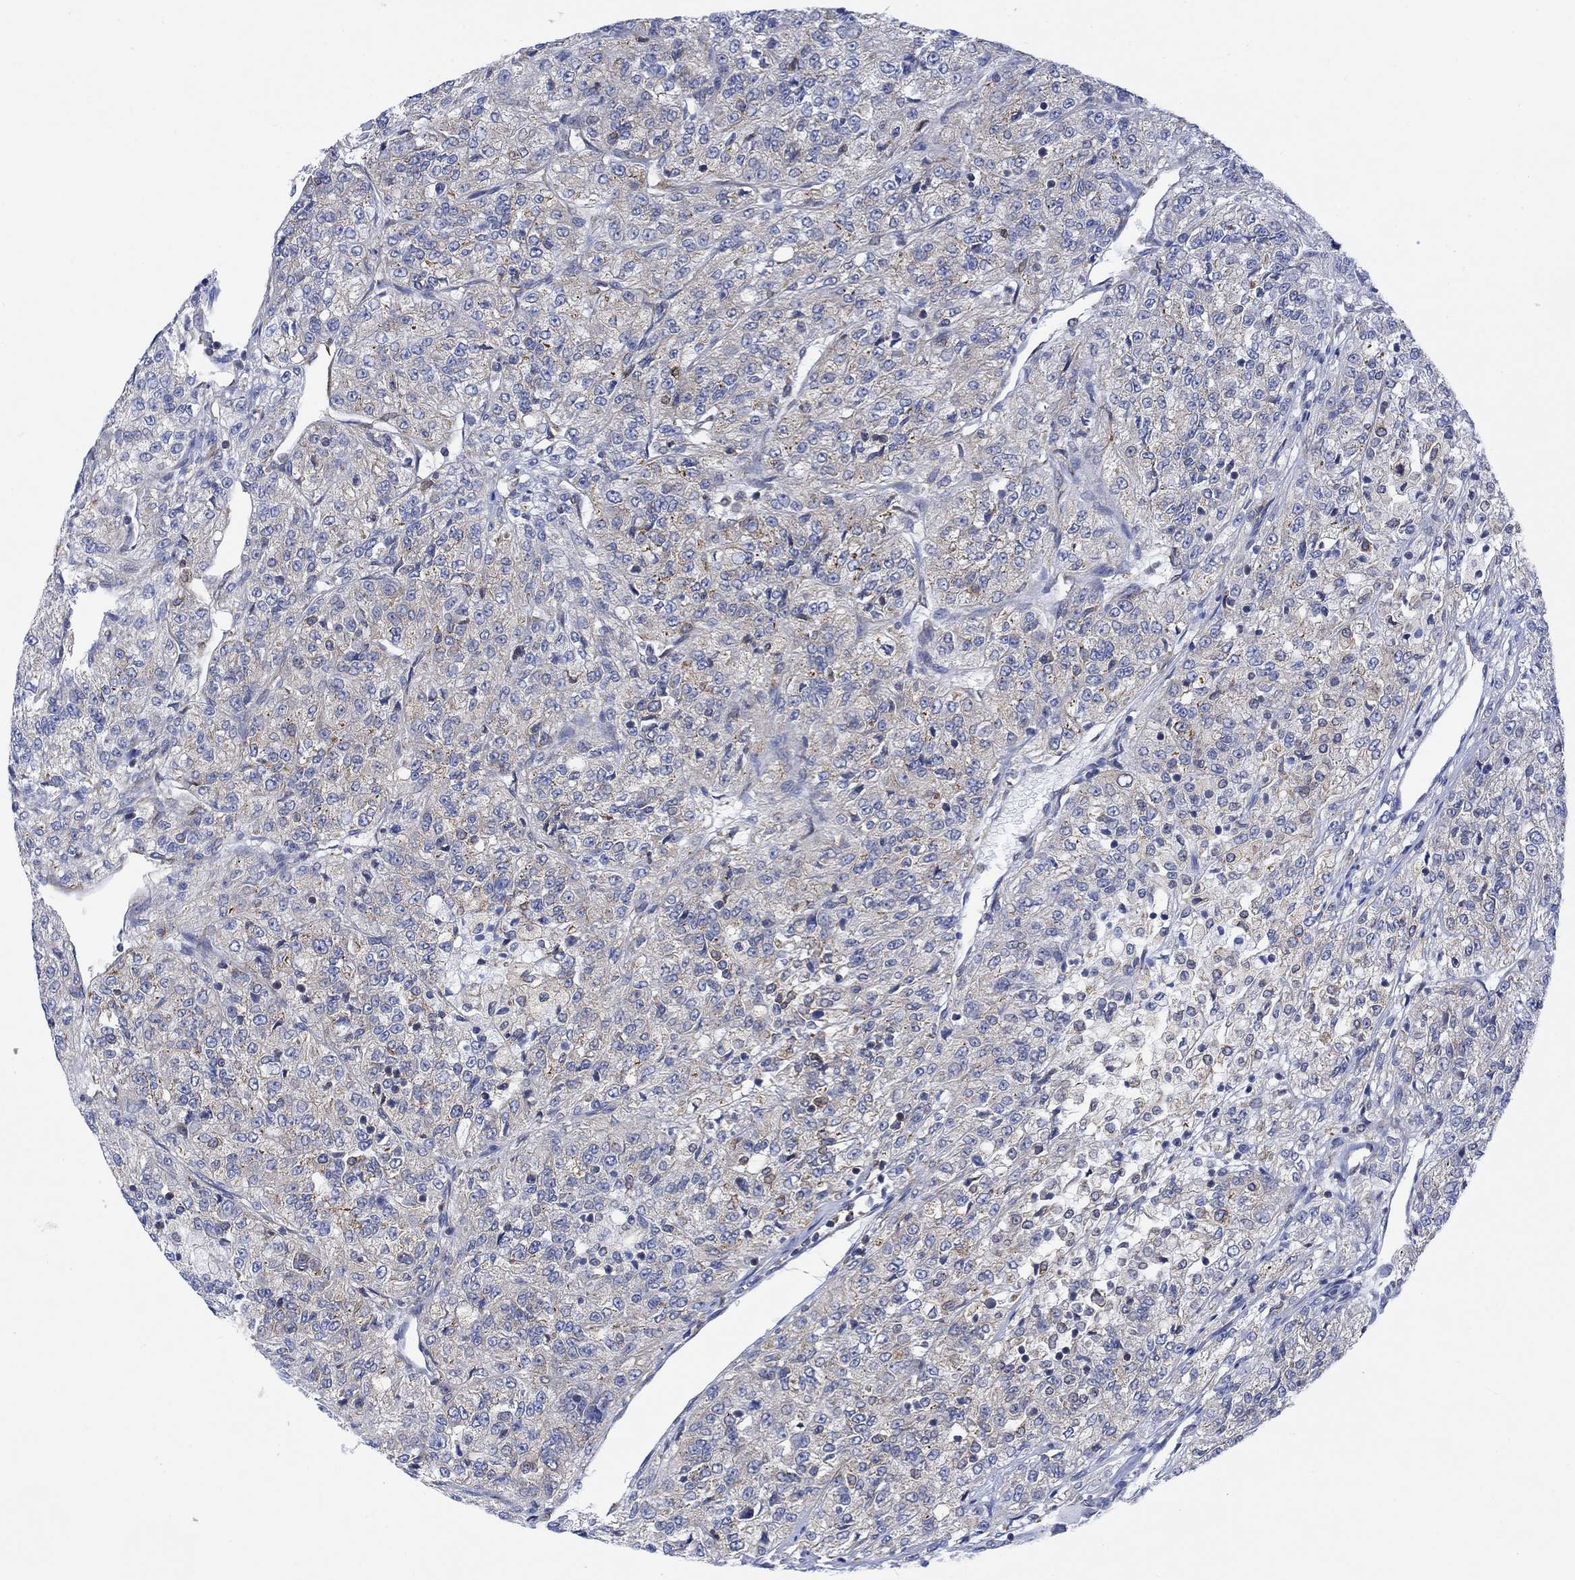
{"staining": {"intensity": "weak", "quantity": "25%-75%", "location": "cytoplasmic/membranous"}, "tissue": "renal cancer", "cell_type": "Tumor cells", "image_type": "cancer", "snomed": [{"axis": "morphology", "description": "Adenocarcinoma, NOS"}, {"axis": "topography", "description": "Kidney"}], "caption": "Human renal adenocarcinoma stained for a protein (brown) demonstrates weak cytoplasmic/membranous positive positivity in about 25%-75% of tumor cells.", "gene": "GBP5", "patient": {"sex": "female", "age": 63}}